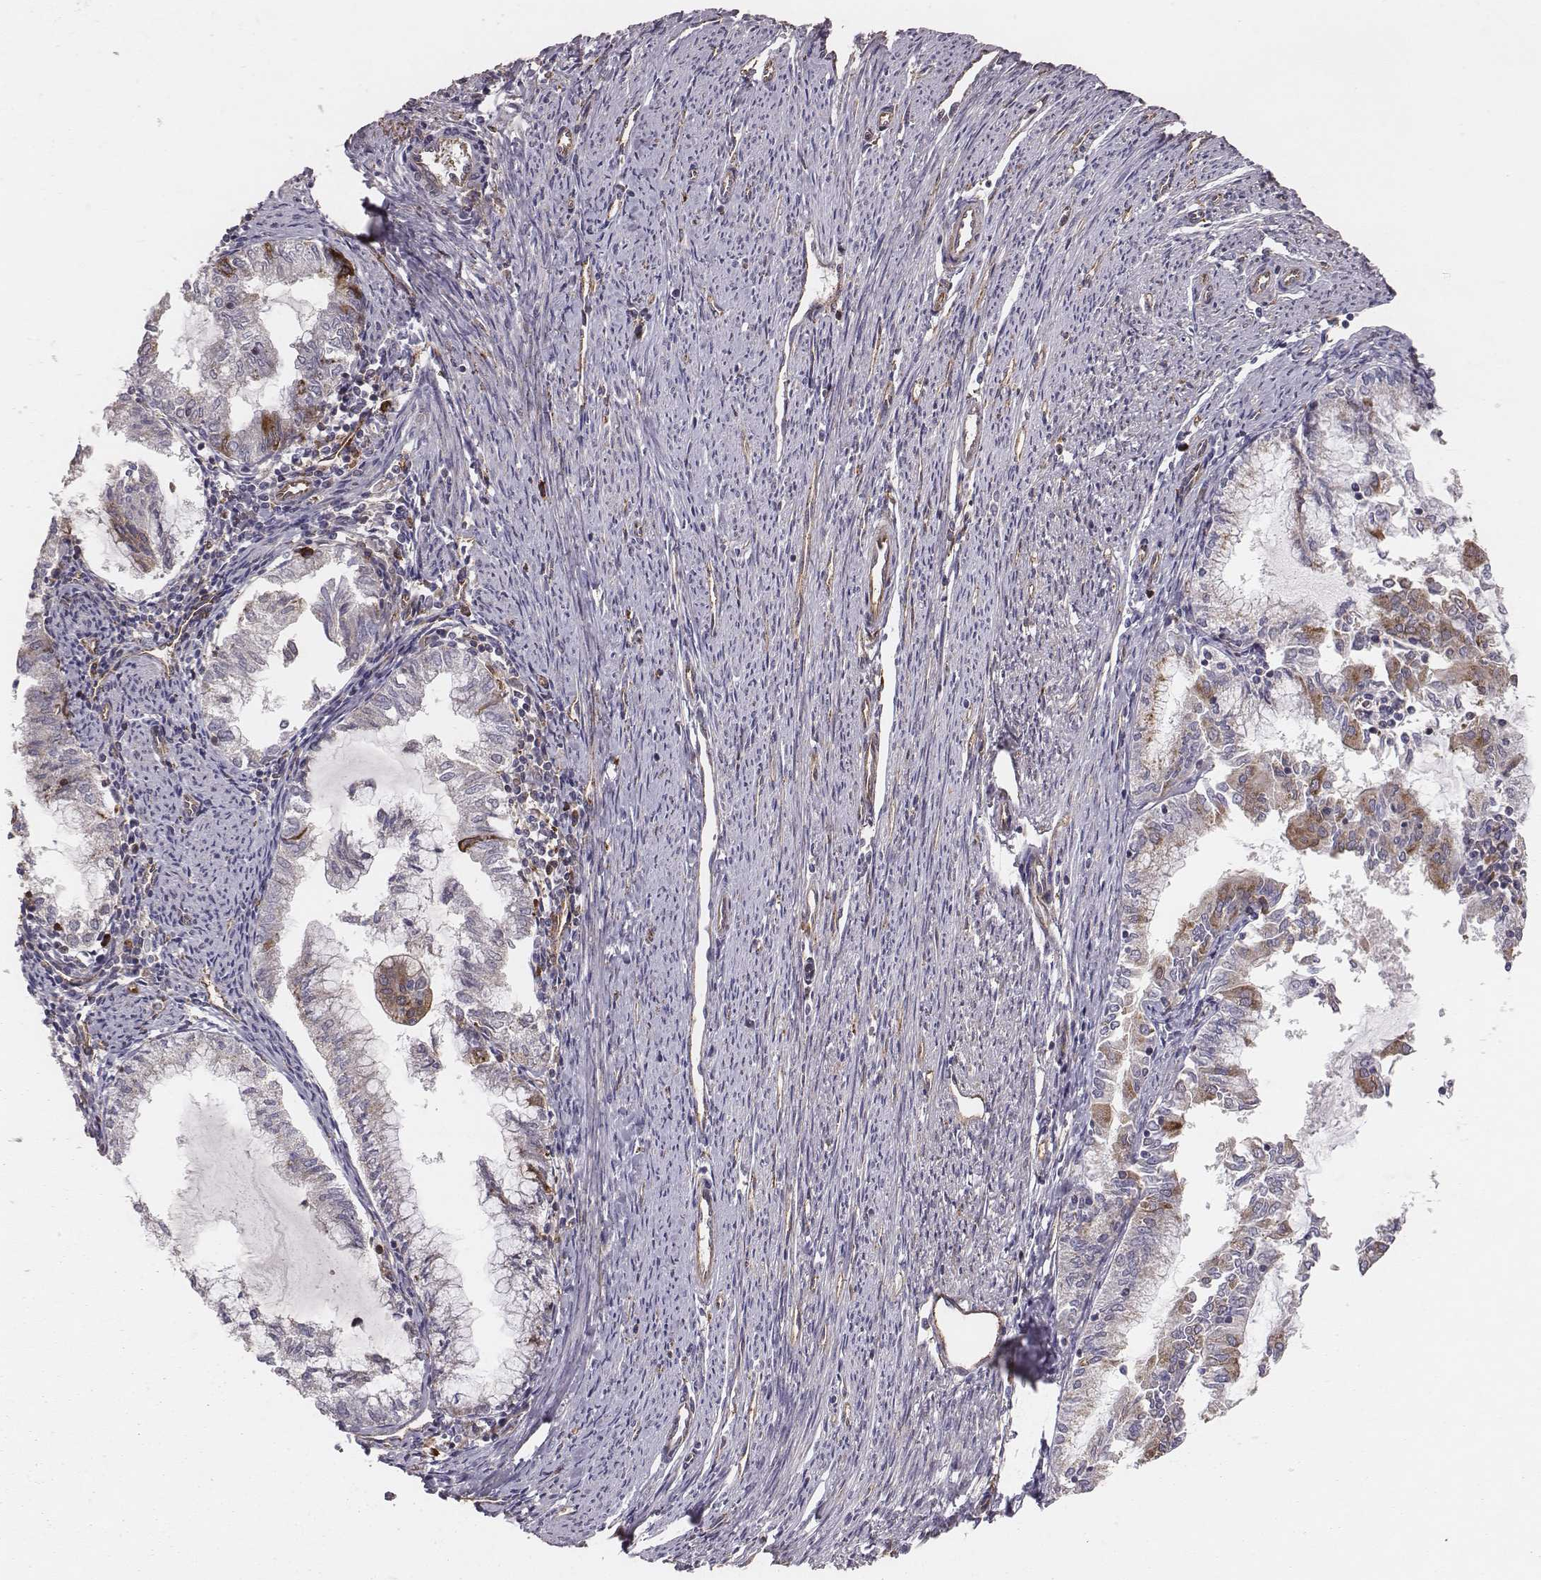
{"staining": {"intensity": "moderate", "quantity": "<25%", "location": "cytoplasmic/membranous"}, "tissue": "endometrial cancer", "cell_type": "Tumor cells", "image_type": "cancer", "snomed": [{"axis": "morphology", "description": "Adenocarcinoma, NOS"}, {"axis": "topography", "description": "Endometrium"}], "caption": "High-power microscopy captured an IHC photomicrograph of endometrial adenocarcinoma, revealing moderate cytoplasmic/membranous positivity in approximately <25% of tumor cells.", "gene": "TXLNA", "patient": {"sex": "female", "age": 79}}